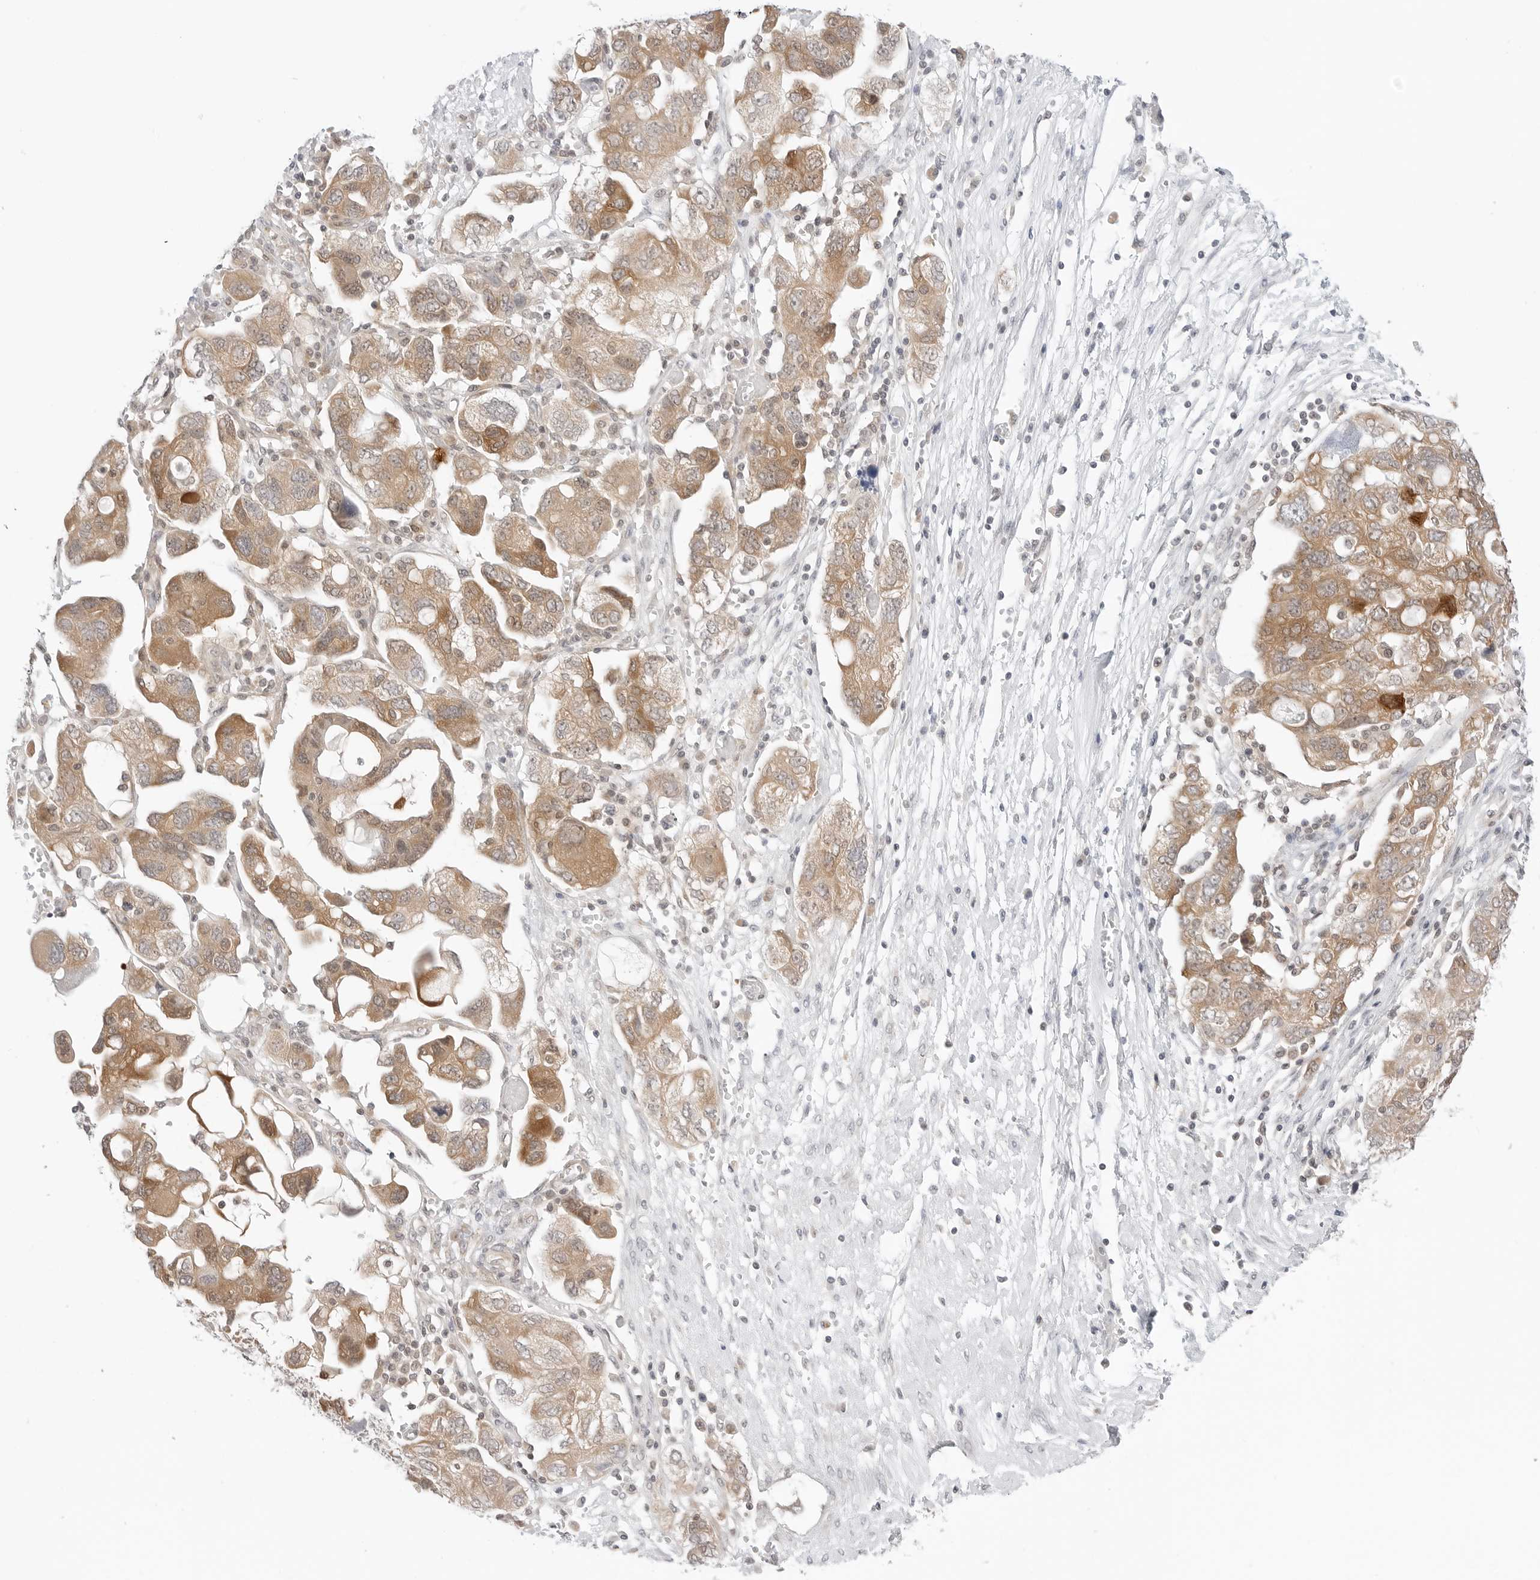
{"staining": {"intensity": "moderate", "quantity": ">75%", "location": "cytoplasmic/membranous"}, "tissue": "ovarian cancer", "cell_type": "Tumor cells", "image_type": "cancer", "snomed": [{"axis": "morphology", "description": "Carcinoma, NOS"}, {"axis": "morphology", "description": "Cystadenocarcinoma, serous, NOS"}, {"axis": "topography", "description": "Ovary"}], "caption": "Carcinoma (ovarian) stained with a protein marker reveals moderate staining in tumor cells.", "gene": "NUDC", "patient": {"sex": "female", "age": 69}}